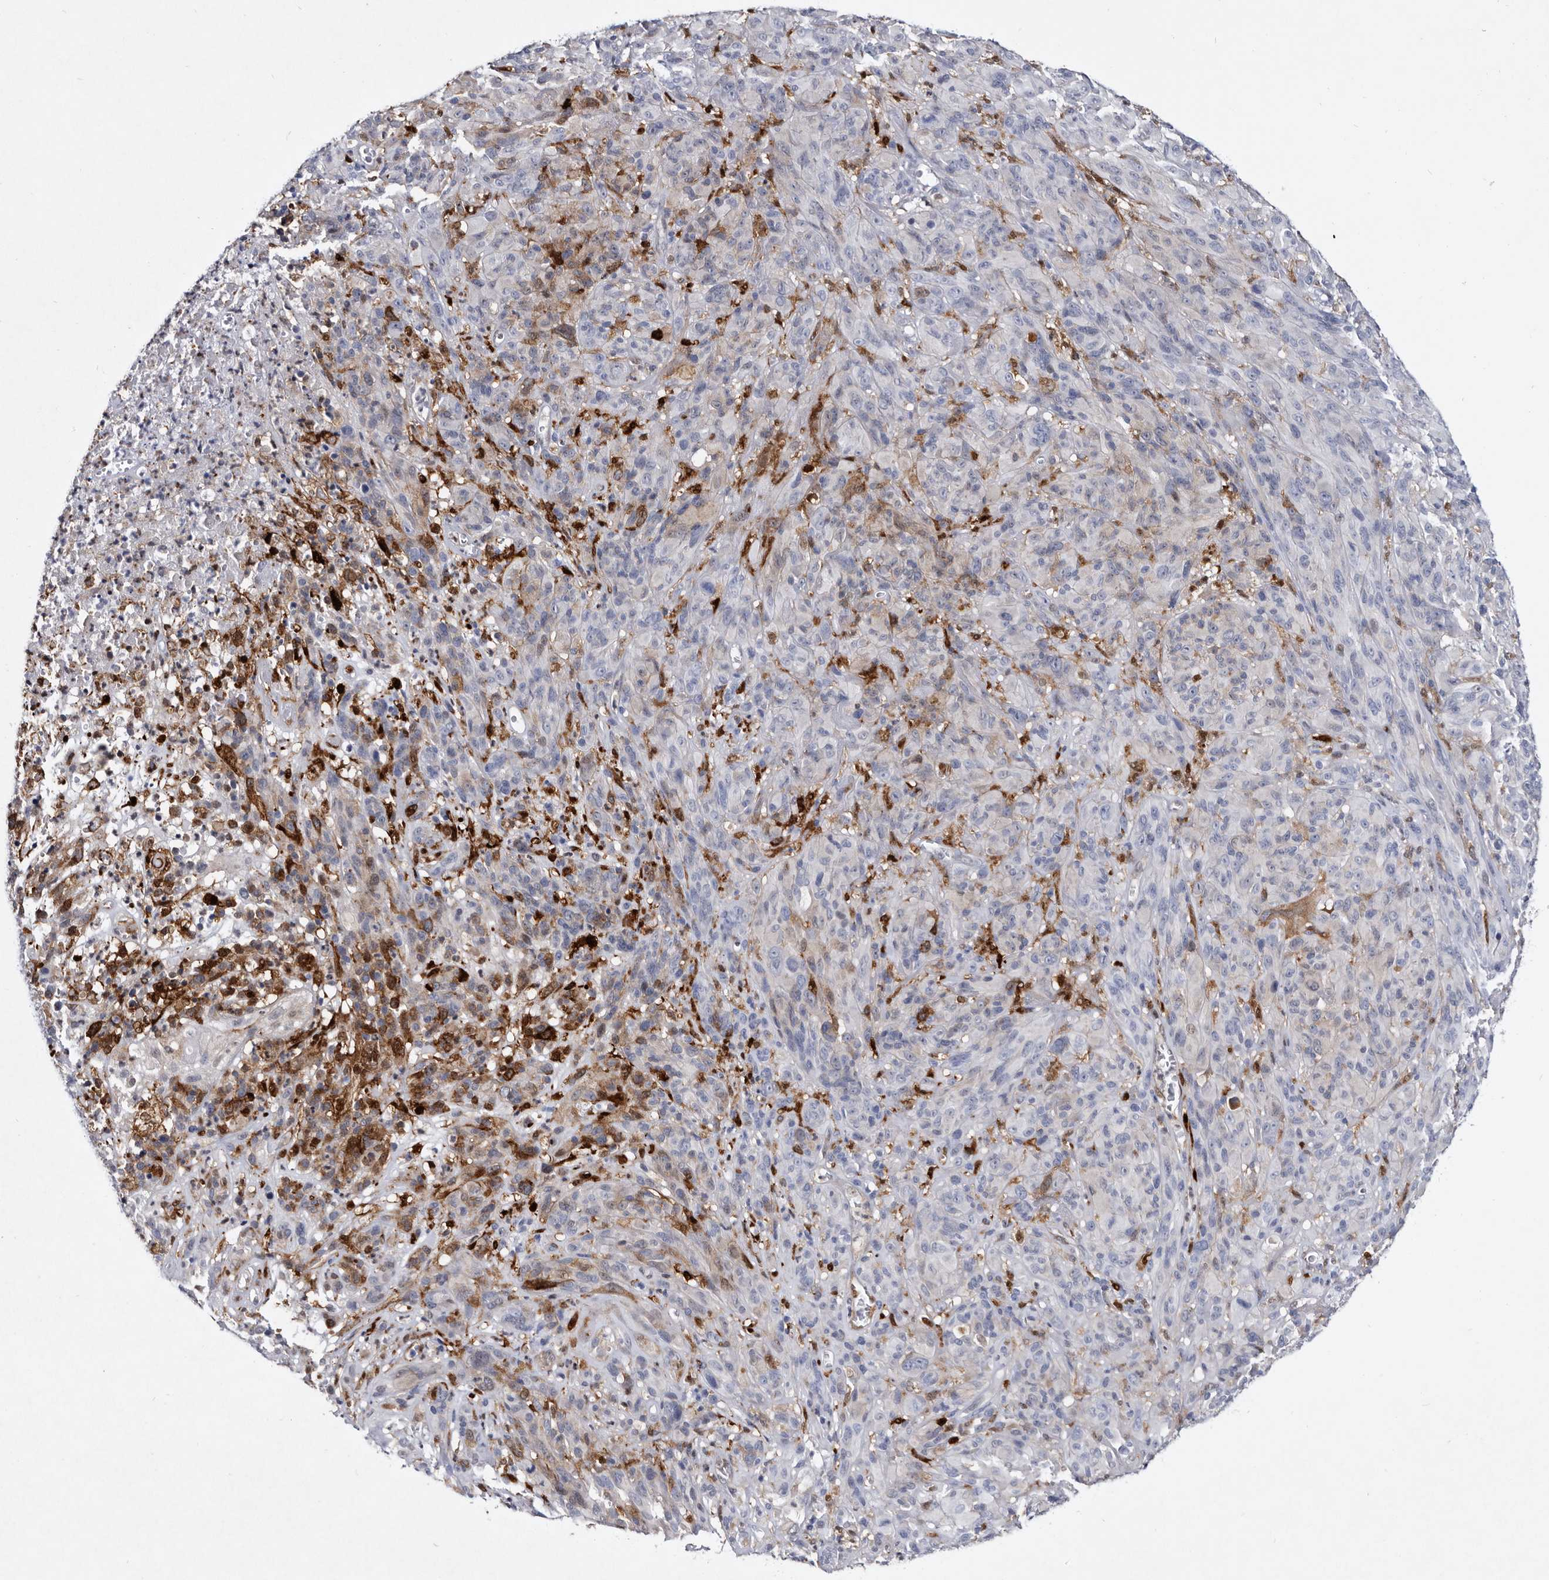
{"staining": {"intensity": "negative", "quantity": "none", "location": "none"}, "tissue": "melanoma", "cell_type": "Tumor cells", "image_type": "cancer", "snomed": [{"axis": "morphology", "description": "Malignant melanoma, NOS"}, {"axis": "topography", "description": "Skin of head"}], "caption": "This is an immunohistochemistry (IHC) photomicrograph of malignant melanoma. There is no staining in tumor cells.", "gene": "SERPINB8", "patient": {"sex": "male", "age": 96}}